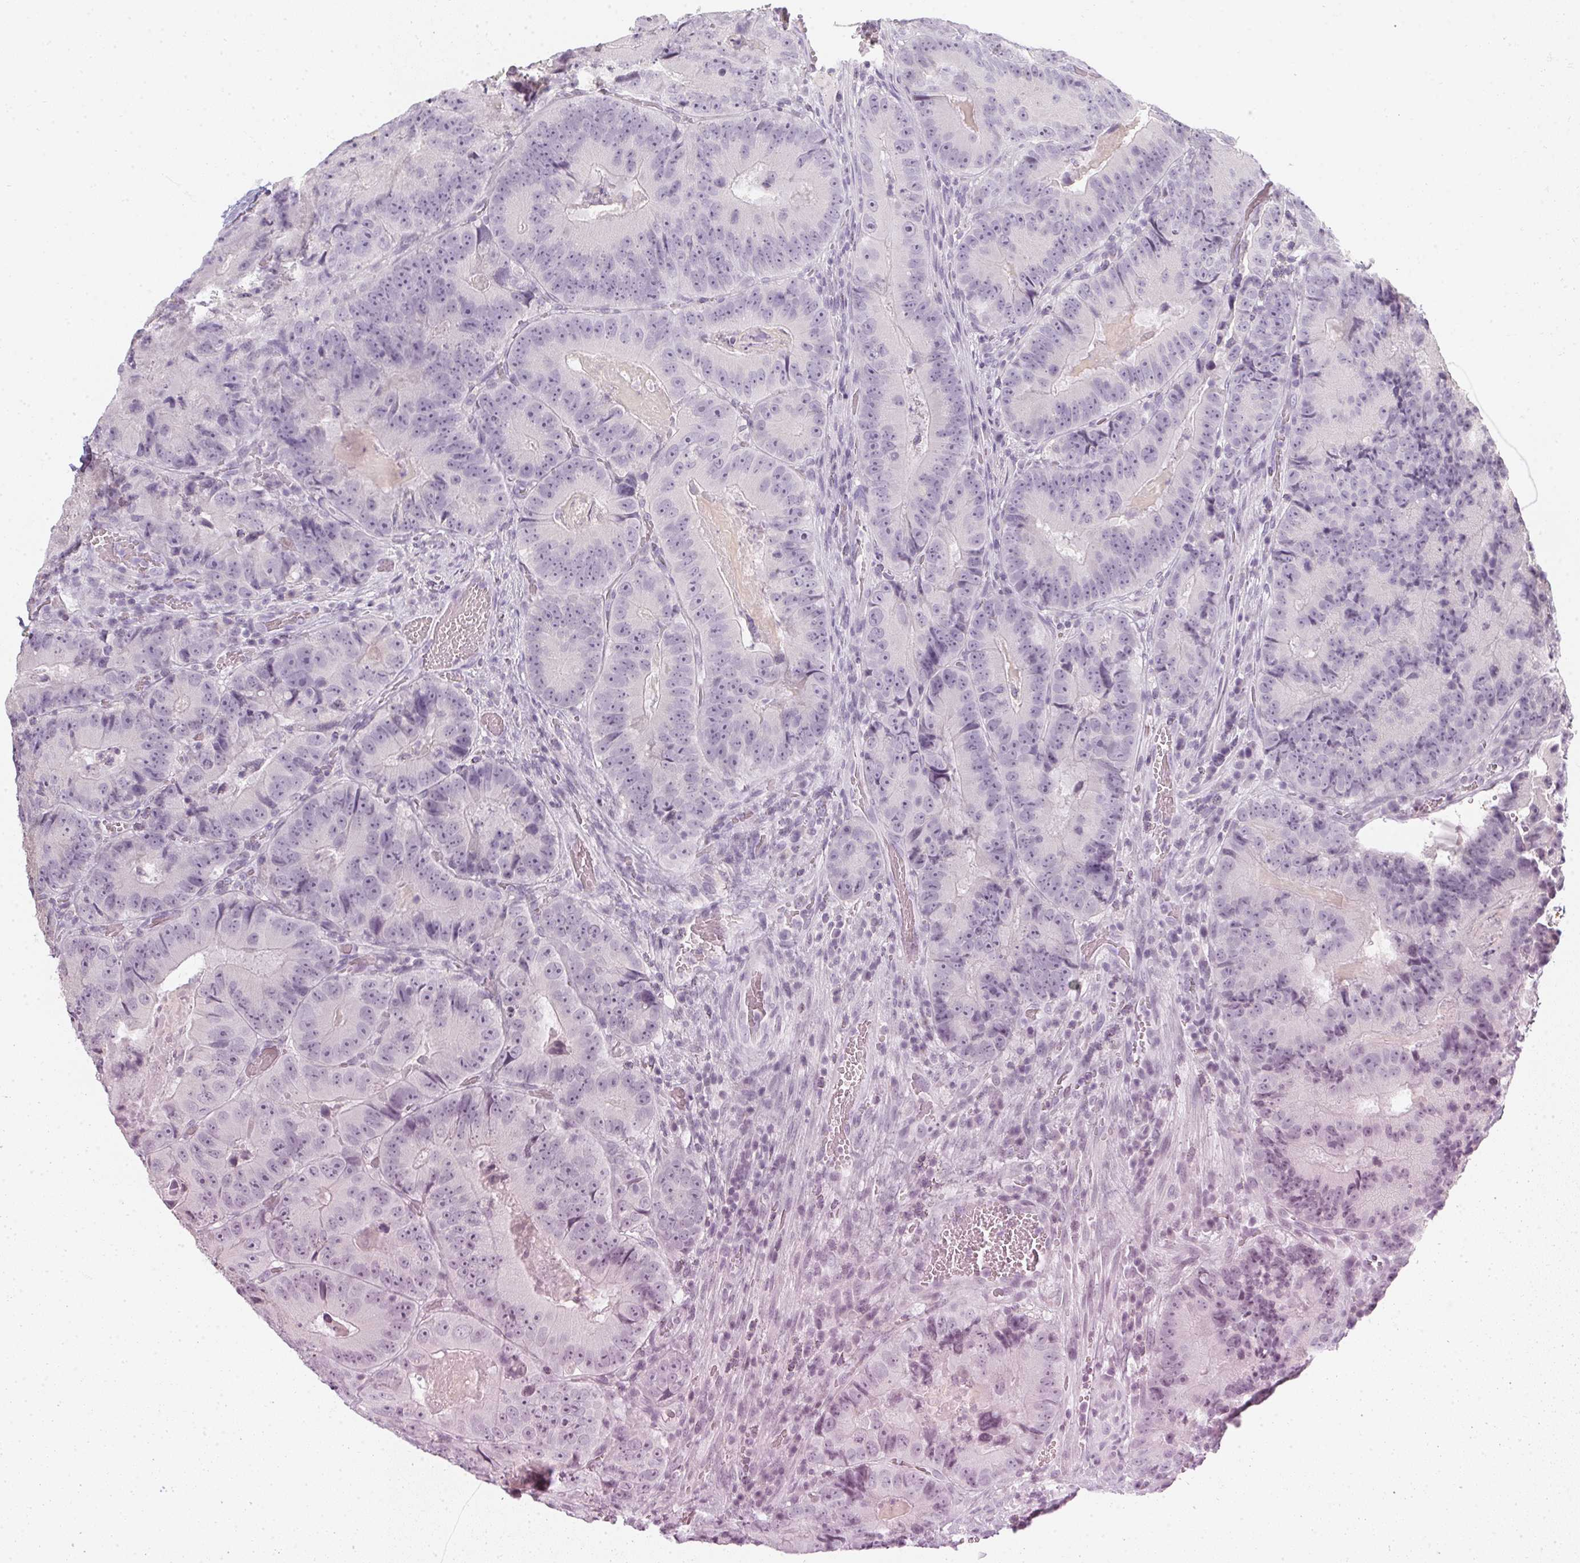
{"staining": {"intensity": "negative", "quantity": "none", "location": "none"}, "tissue": "colorectal cancer", "cell_type": "Tumor cells", "image_type": "cancer", "snomed": [{"axis": "morphology", "description": "Adenocarcinoma, NOS"}, {"axis": "topography", "description": "Colon"}], "caption": "Immunohistochemistry (IHC) of colorectal cancer (adenocarcinoma) reveals no positivity in tumor cells.", "gene": "TMEM72", "patient": {"sex": "female", "age": 86}}